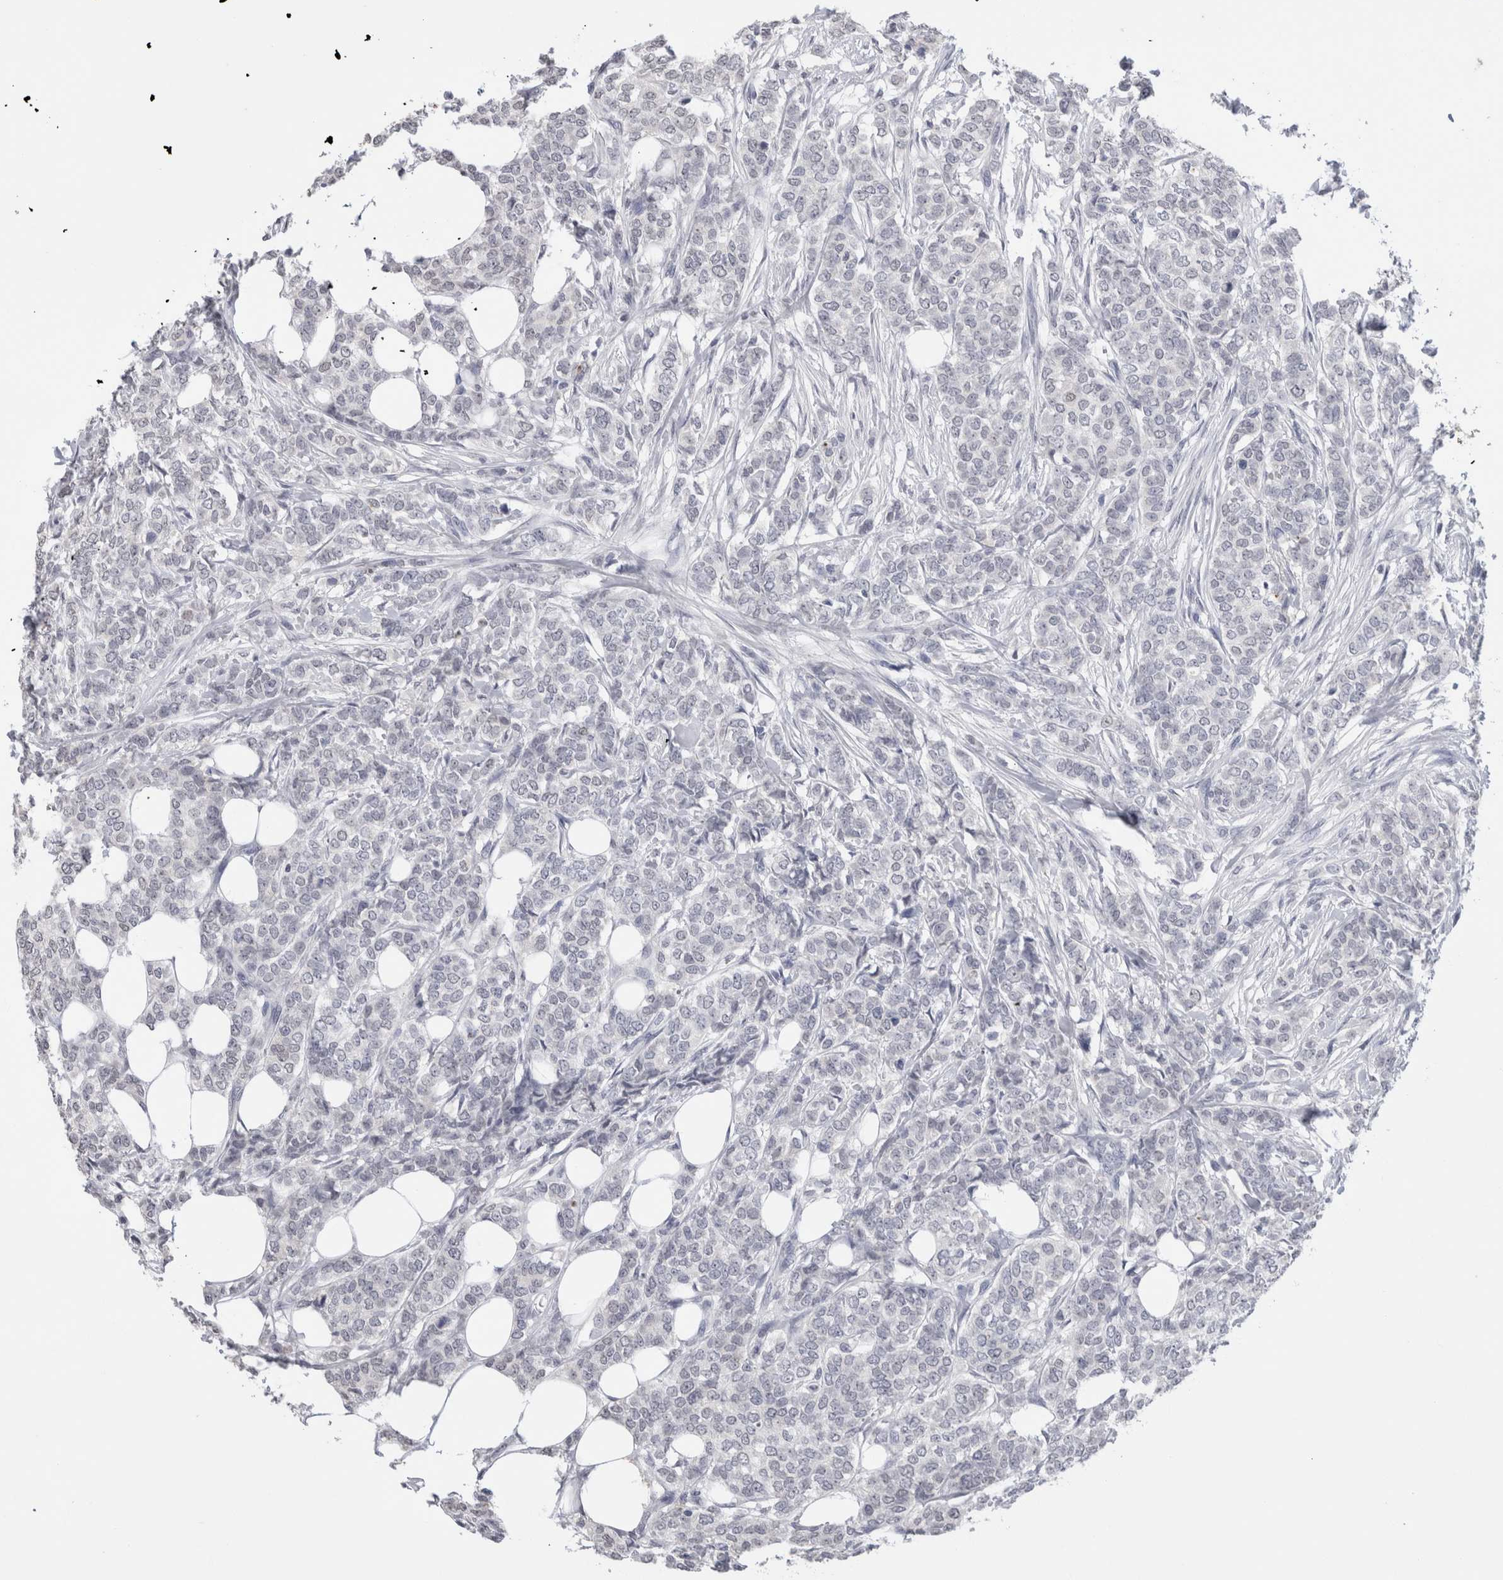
{"staining": {"intensity": "negative", "quantity": "none", "location": "none"}, "tissue": "breast cancer", "cell_type": "Tumor cells", "image_type": "cancer", "snomed": [{"axis": "morphology", "description": "Lobular carcinoma"}, {"axis": "topography", "description": "Skin"}, {"axis": "topography", "description": "Breast"}], "caption": "The micrograph exhibits no staining of tumor cells in breast cancer (lobular carcinoma).", "gene": "CADM3", "patient": {"sex": "female", "age": 46}}